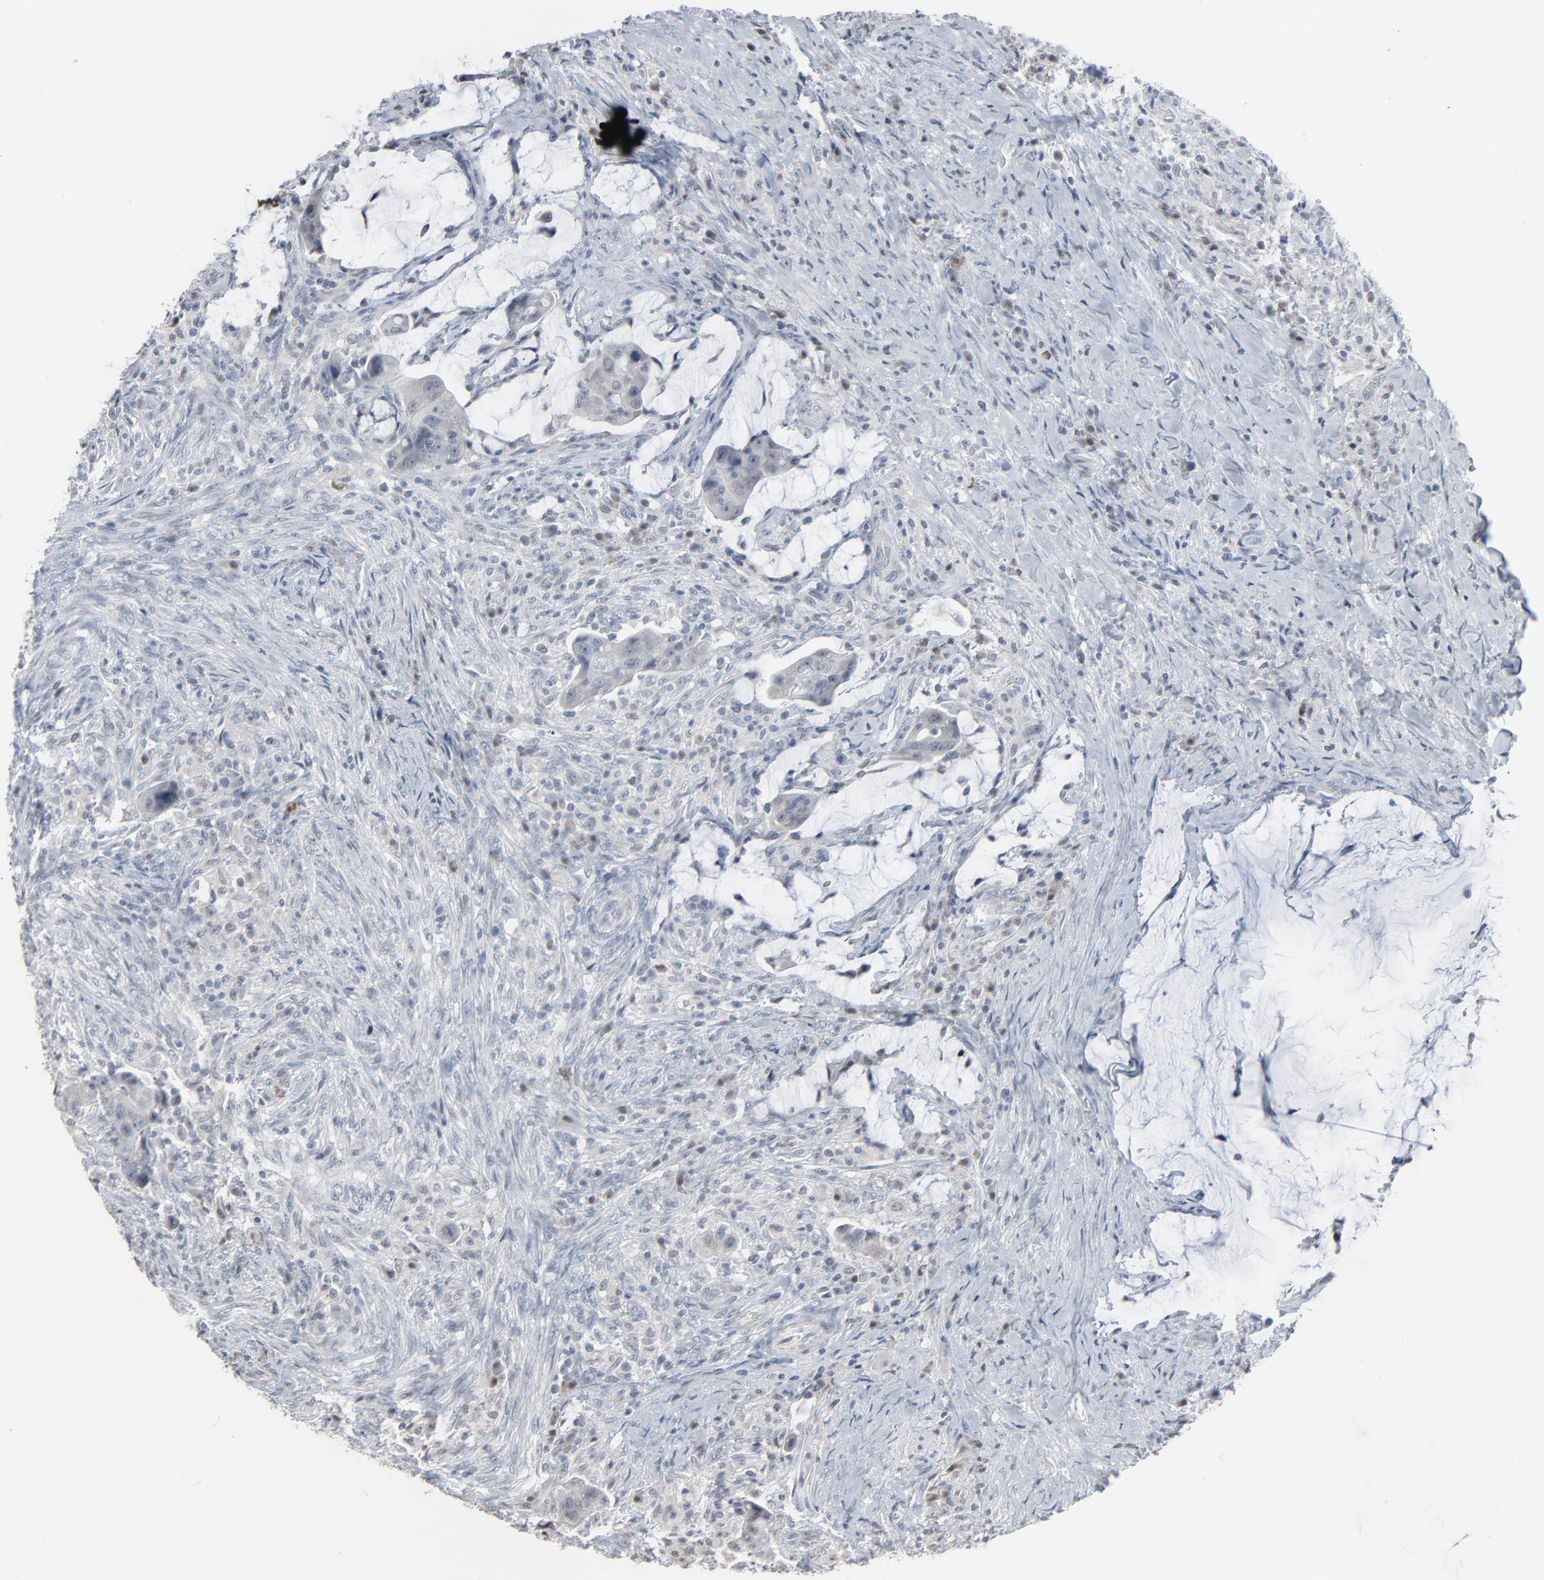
{"staining": {"intensity": "weak", "quantity": "<25%", "location": "cytoplasmic/membranous"}, "tissue": "colorectal cancer", "cell_type": "Tumor cells", "image_type": "cancer", "snomed": [{"axis": "morphology", "description": "Adenocarcinoma, NOS"}, {"axis": "topography", "description": "Rectum"}], "caption": "Tumor cells are negative for brown protein staining in colorectal cancer (adenocarcinoma). (Brightfield microscopy of DAB immunohistochemistry (IHC) at high magnification).", "gene": "SAGE1", "patient": {"sex": "female", "age": 71}}